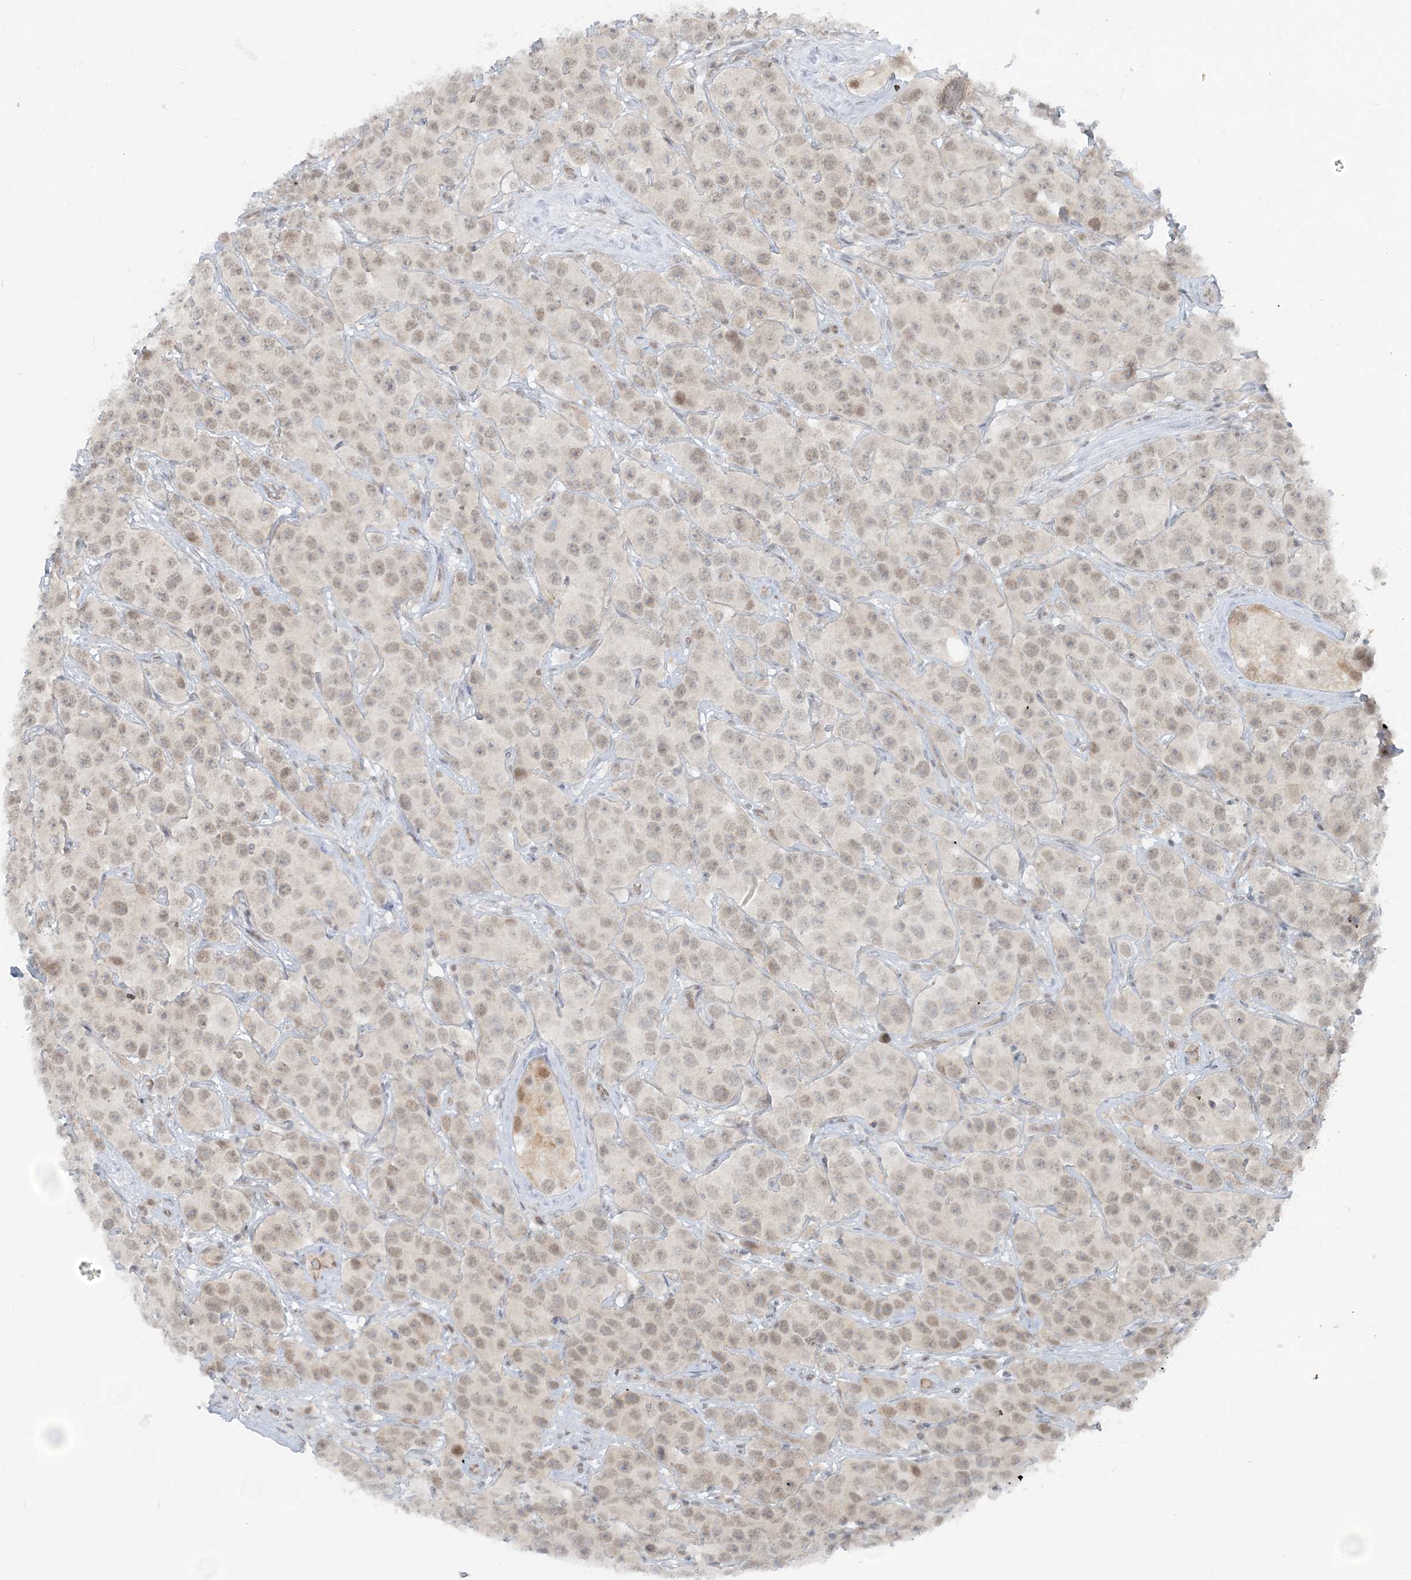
{"staining": {"intensity": "weak", "quantity": "25%-75%", "location": "nuclear"}, "tissue": "testis cancer", "cell_type": "Tumor cells", "image_type": "cancer", "snomed": [{"axis": "morphology", "description": "Seminoma, NOS"}, {"axis": "topography", "description": "Testis"}], "caption": "Testis cancer tissue displays weak nuclear positivity in about 25%-75% of tumor cells, visualized by immunohistochemistry.", "gene": "ATP11A", "patient": {"sex": "male", "age": 28}}